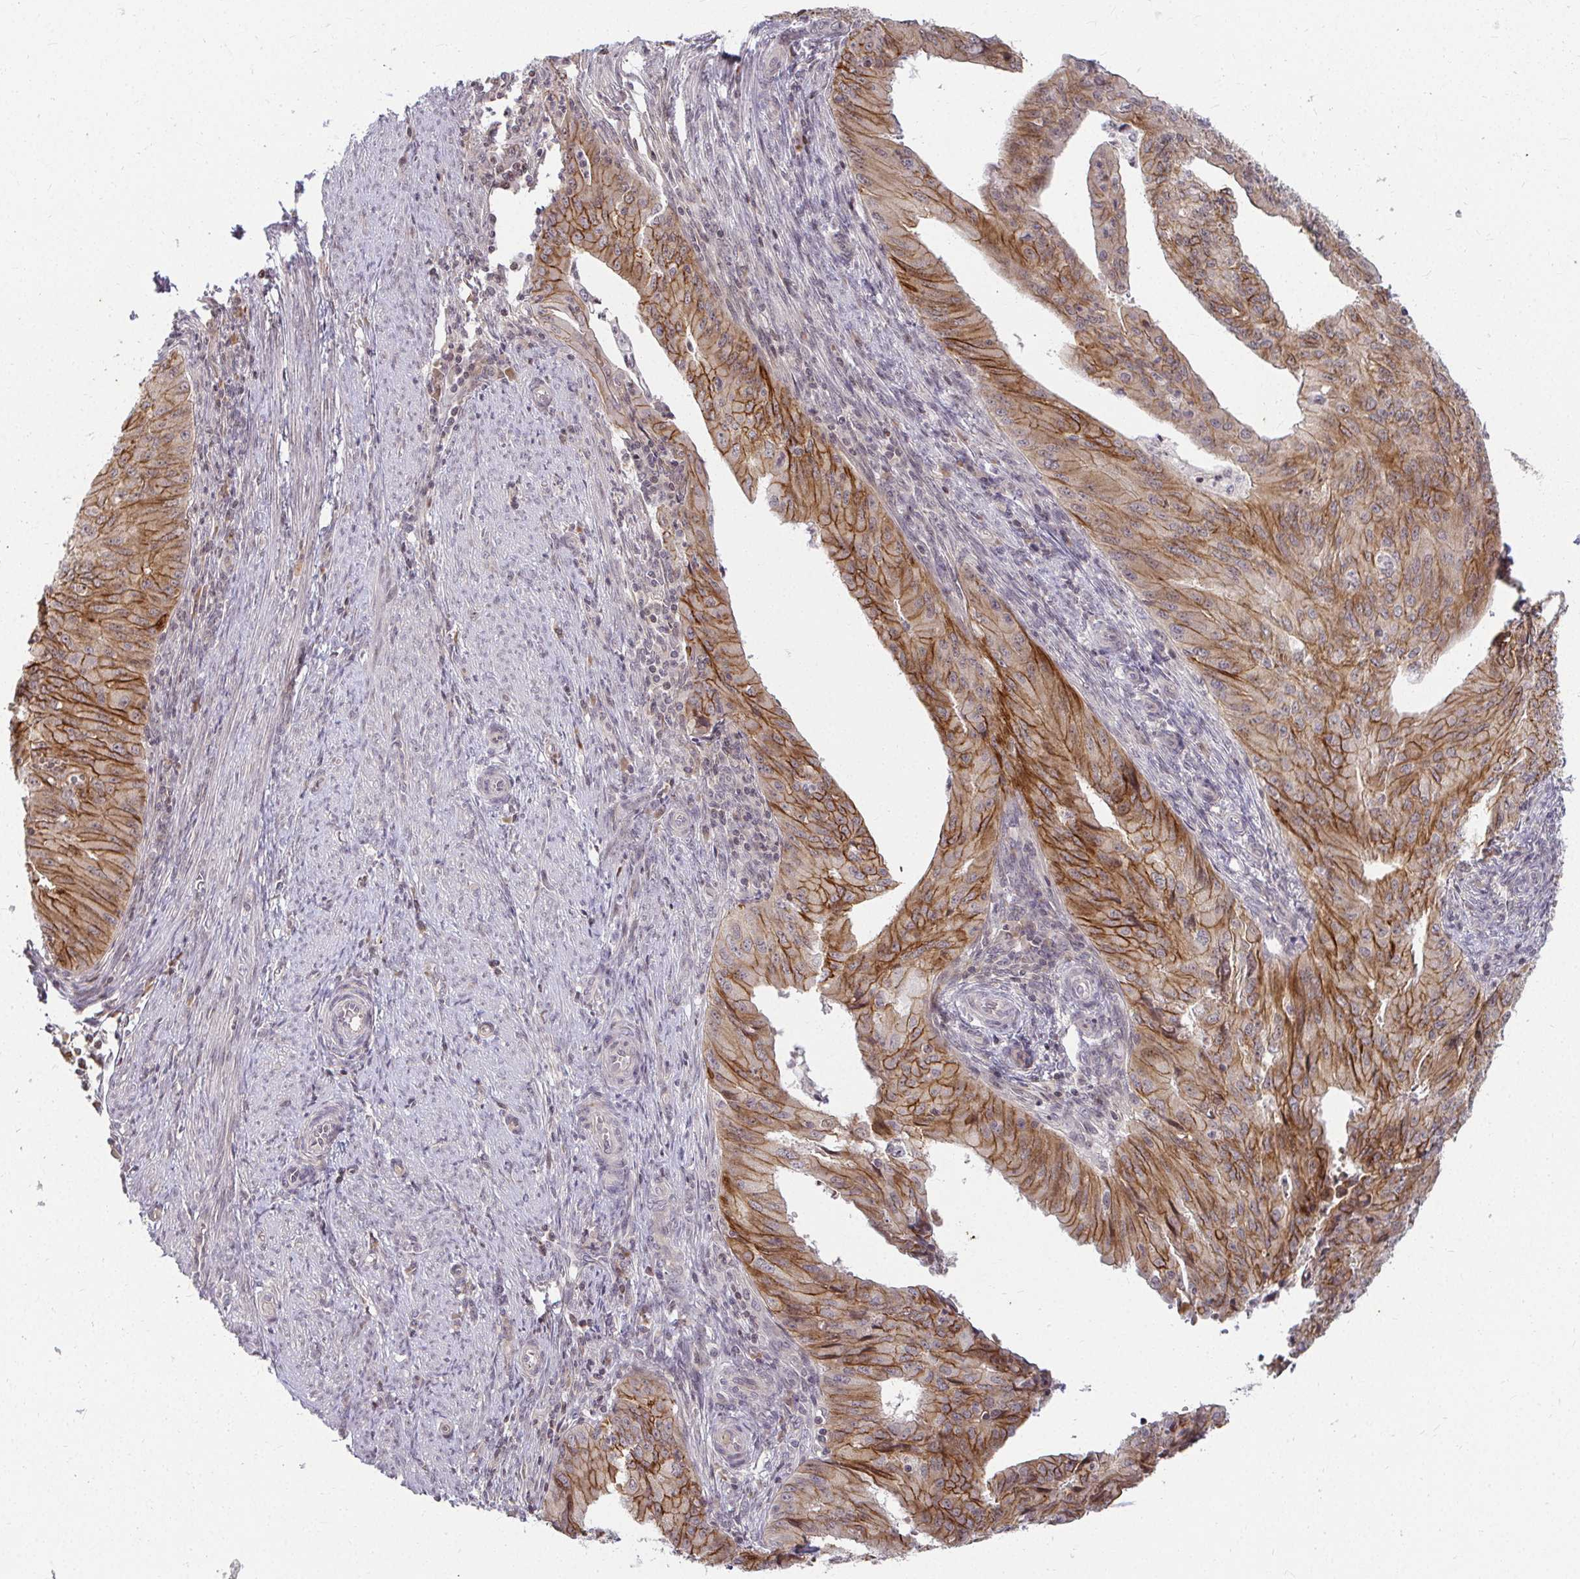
{"staining": {"intensity": "moderate", "quantity": ">75%", "location": "cytoplasmic/membranous"}, "tissue": "endometrial cancer", "cell_type": "Tumor cells", "image_type": "cancer", "snomed": [{"axis": "morphology", "description": "Adenocarcinoma, NOS"}, {"axis": "topography", "description": "Endometrium"}], "caption": "DAB immunohistochemical staining of endometrial cancer (adenocarcinoma) exhibits moderate cytoplasmic/membranous protein positivity in approximately >75% of tumor cells. The staining is performed using DAB (3,3'-diaminobenzidine) brown chromogen to label protein expression. The nuclei are counter-stained blue using hematoxylin.", "gene": "ANK3", "patient": {"sex": "female", "age": 50}}